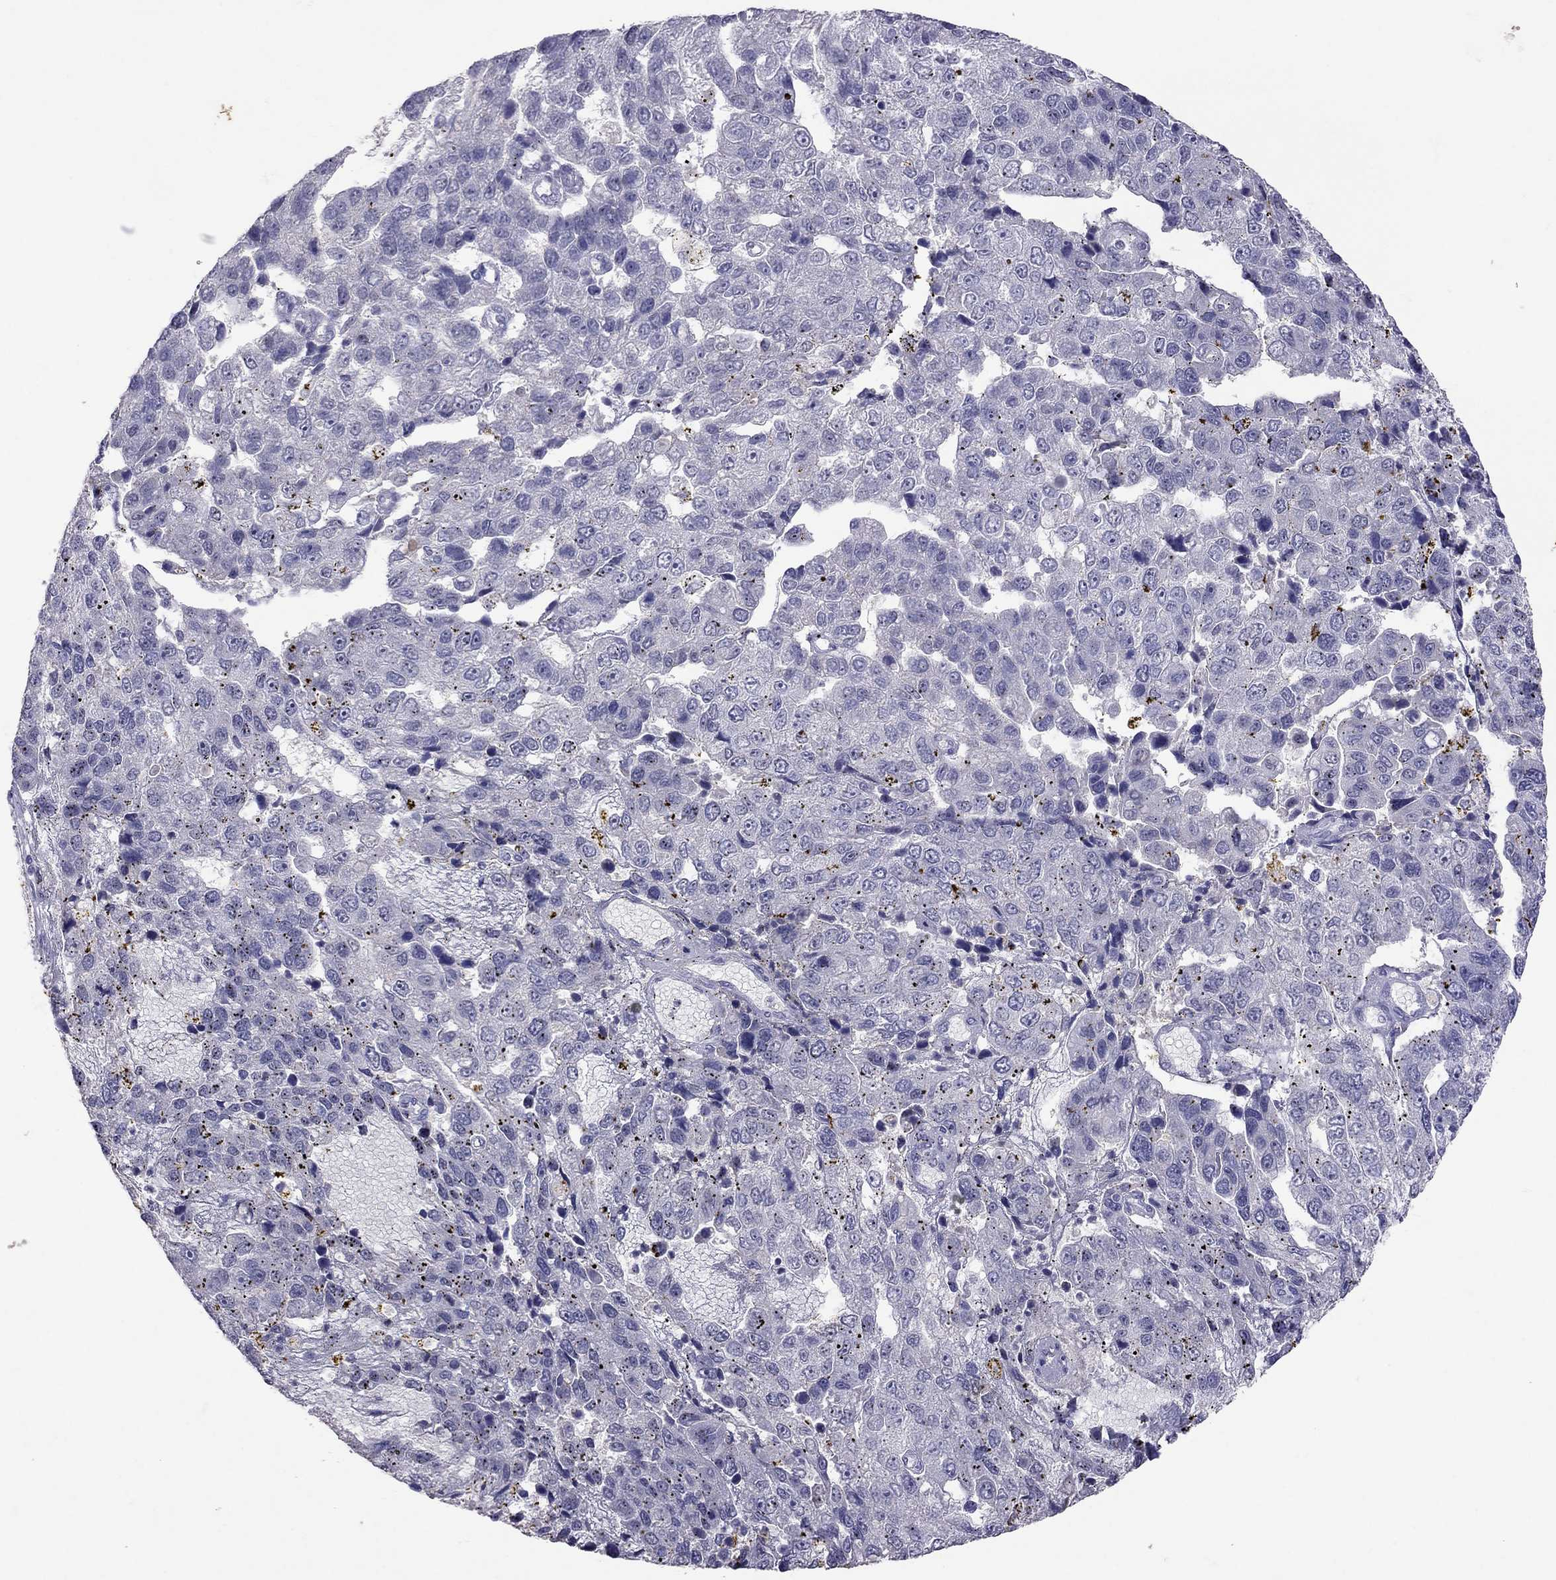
{"staining": {"intensity": "negative", "quantity": "none", "location": "none"}, "tissue": "pancreatic cancer", "cell_type": "Tumor cells", "image_type": "cancer", "snomed": [{"axis": "morphology", "description": "Adenocarcinoma, NOS"}, {"axis": "topography", "description": "Pancreas"}], "caption": "Pancreatic cancer (adenocarcinoma) was stained to show a protein in brown. There is no significant staining in tumor cells.", "gene": "FST", "patient": {"sex": "female", "age": 61}}